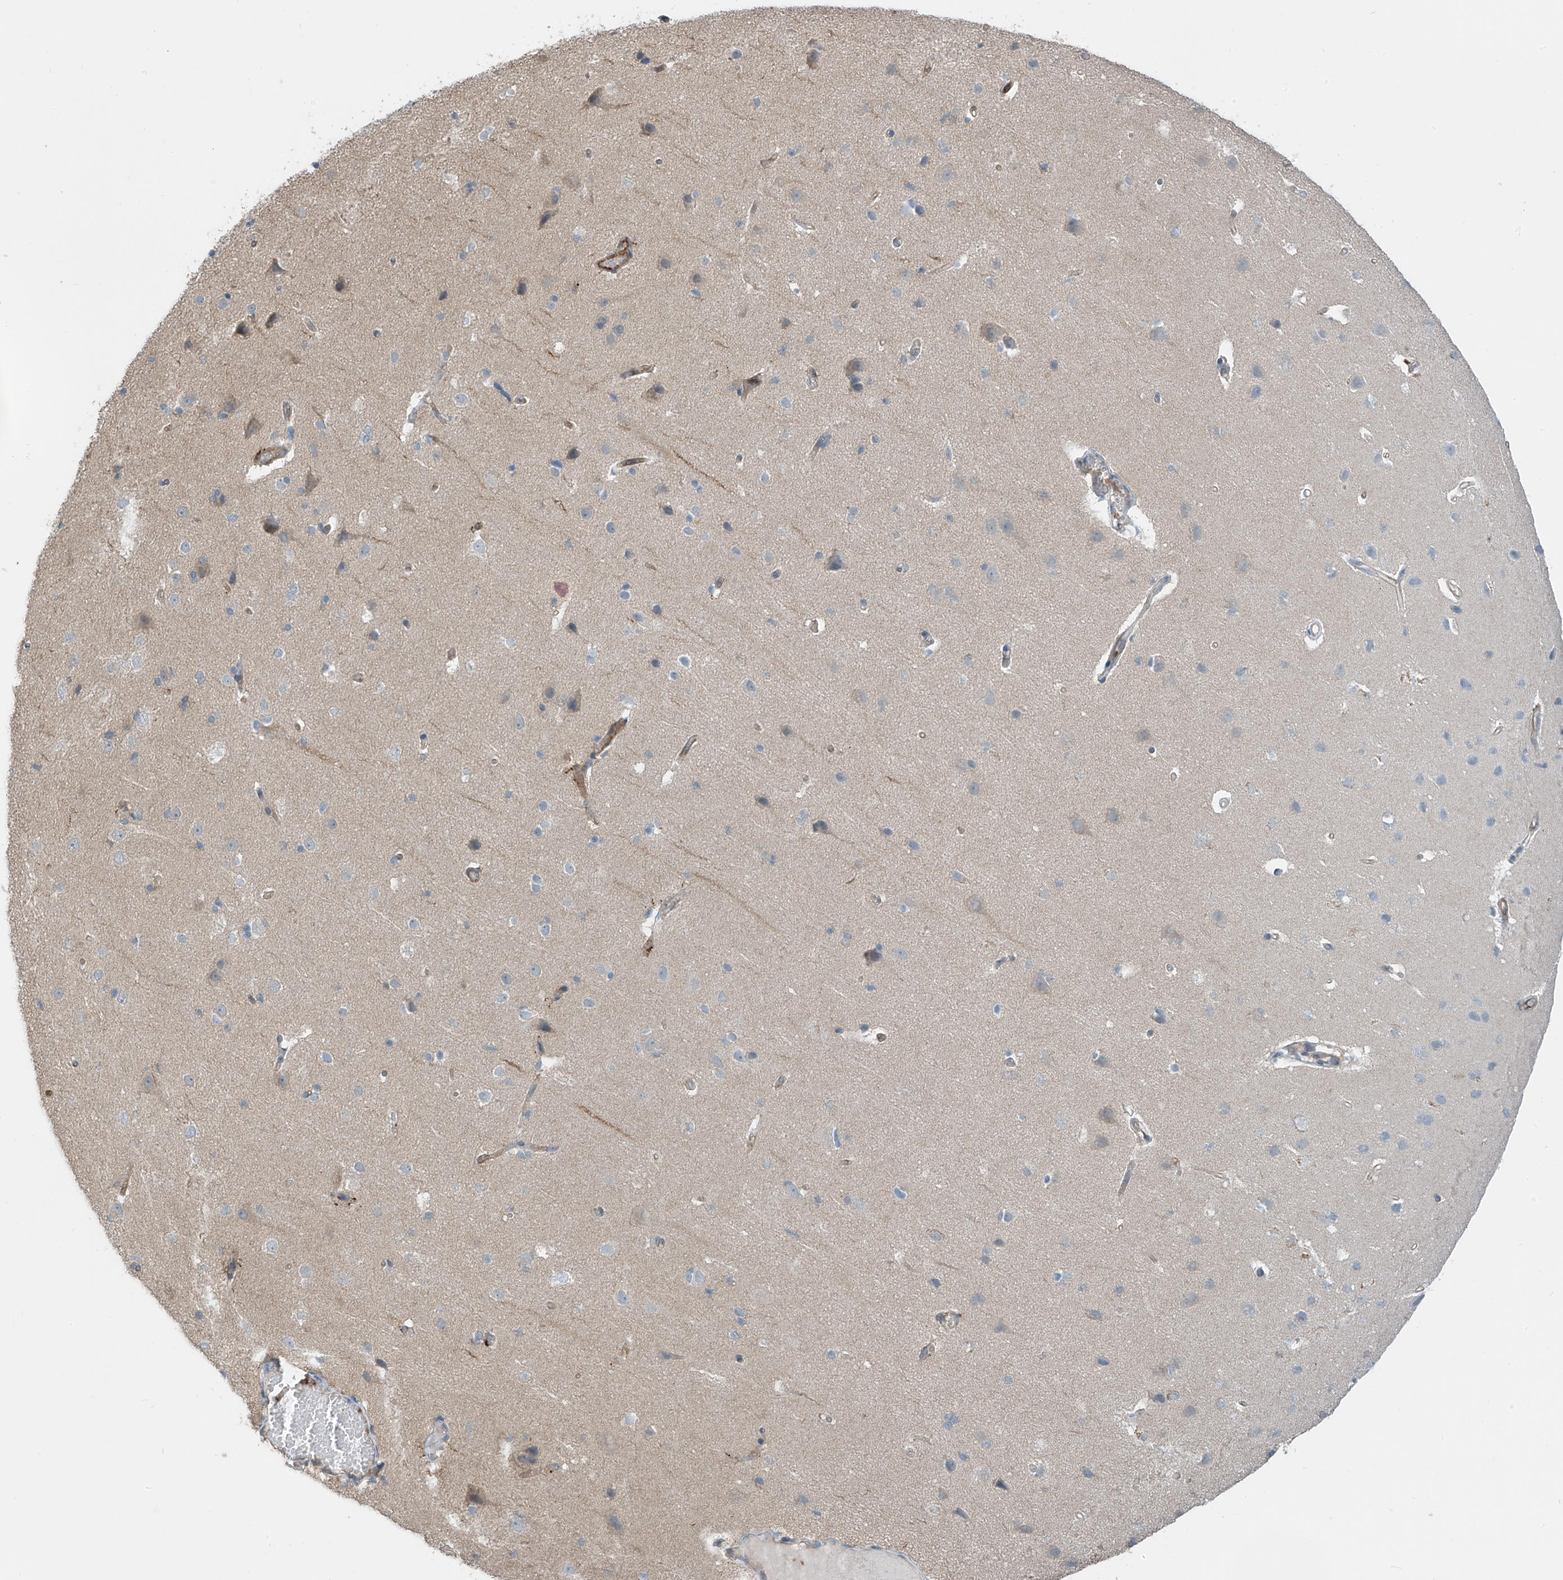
{"staining": {"intensity": "negative", "quantity": "none", "location": "none"}, "tissue": "cerebral cortex", "cell_type": "Endothelial cells", "image_type": "normal", "snomed": [{"axis": "morphology", "description": "Normal tissue, NOS"}, {"axis": "topography", "description": "Cerebral cortex"}], "caption": "This is a image of IHC staining of benign cerebral cortex, which shows no staining in endothelial cells. Brightfield microscopy of immunohistochemistry (IHC) stained with DAB (brown) and hematoxylin (blue), captured at high magnification.", "gene": "SH3BGRL3", "patient": {"sex": "male", "age": 34}}